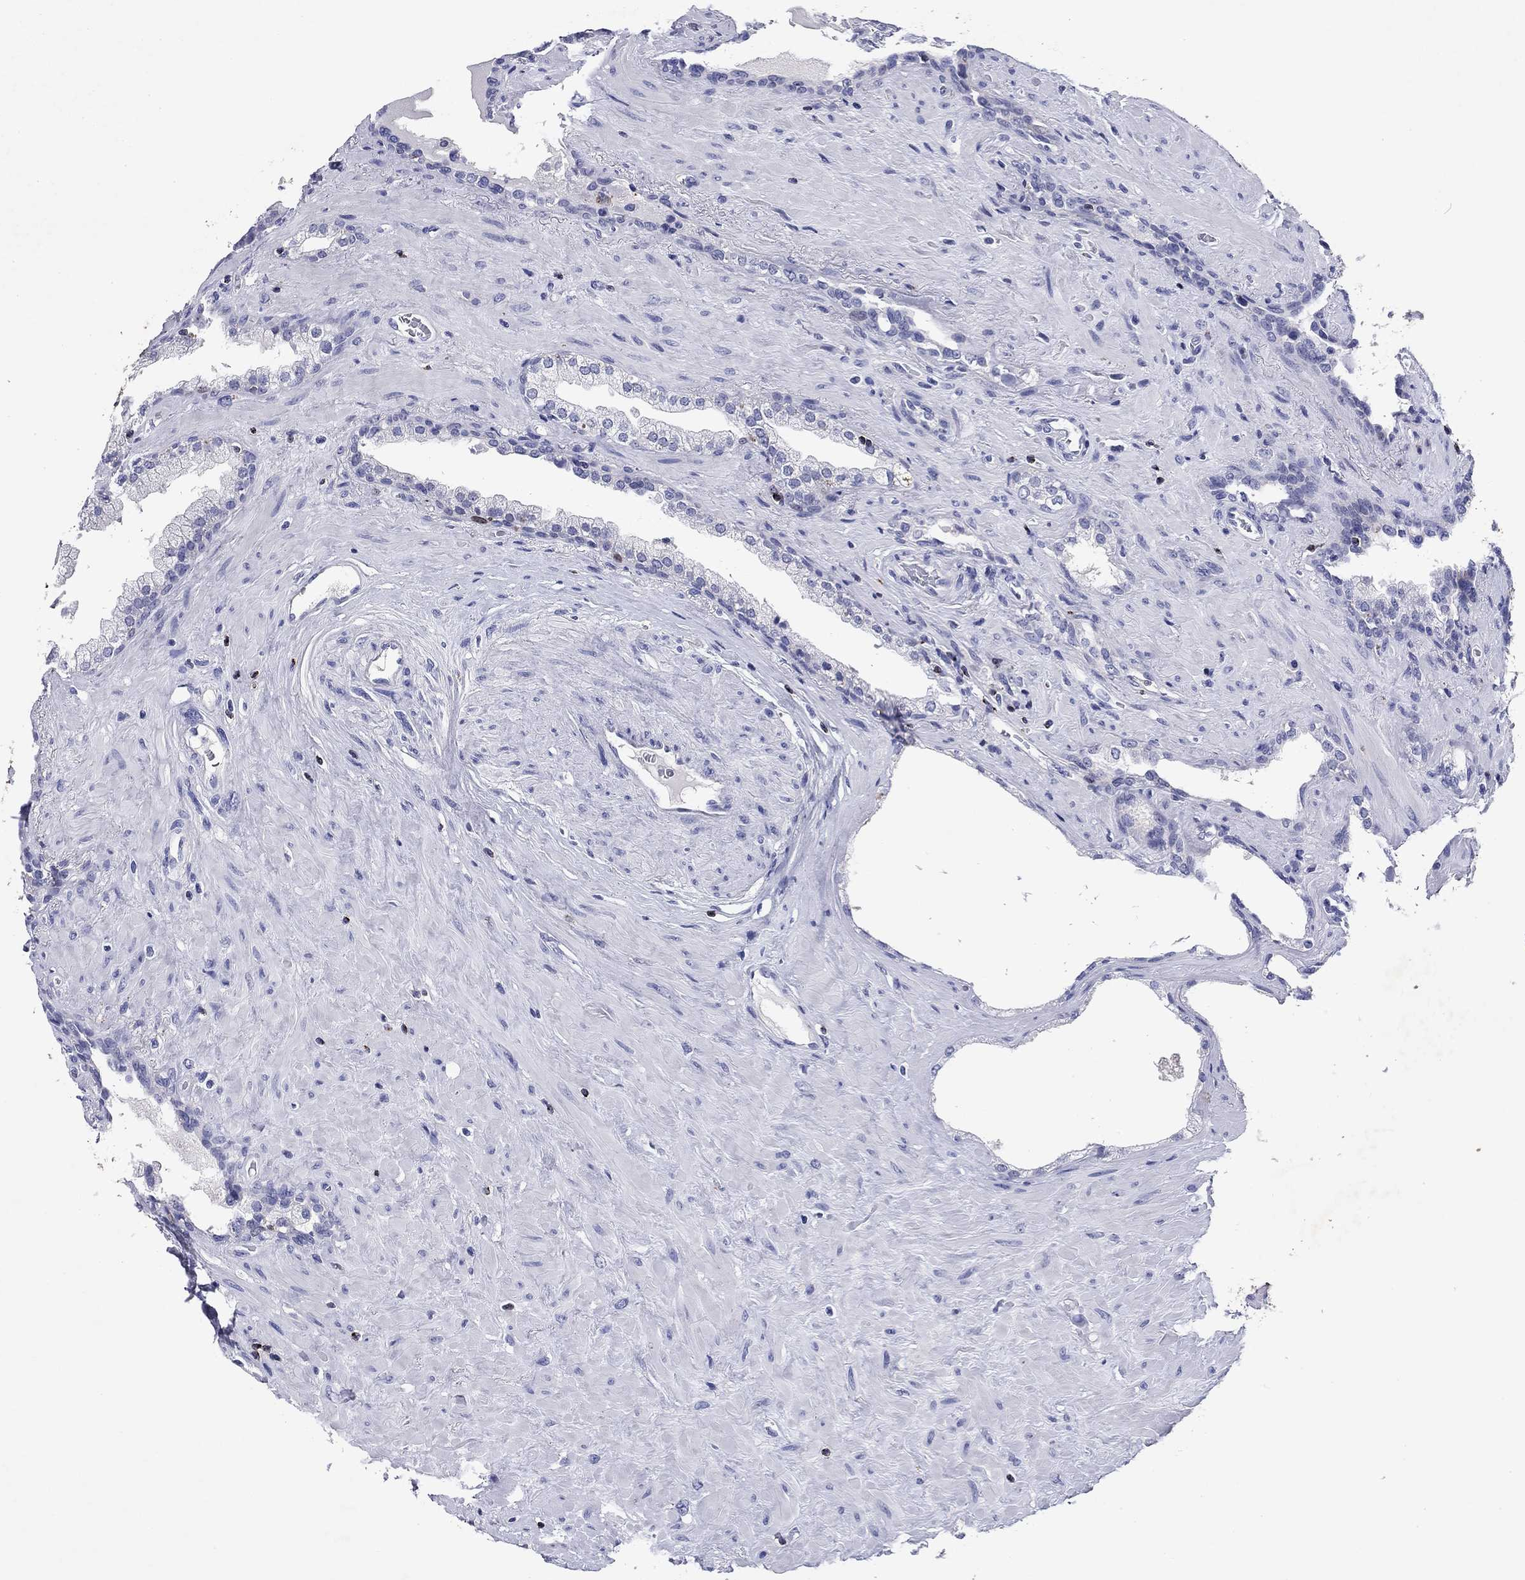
{"staining": {"intensity": "negative", "quantity": "none", "location": "none"}, "tissue": "prostate", "cell_type": "Glandular cells", "image_type": "normal", "snomed": [{"axis": "morphology", "description": "Normal tissue, NOS"}, {"axis": "topography", "description": "Prostate"}], "caption": "This is an IHC micrograph of benign human prostate. There is no positivity in glandular cells.", "gene": "GZMK", "patient": {"sex": "male", "age": 63}}